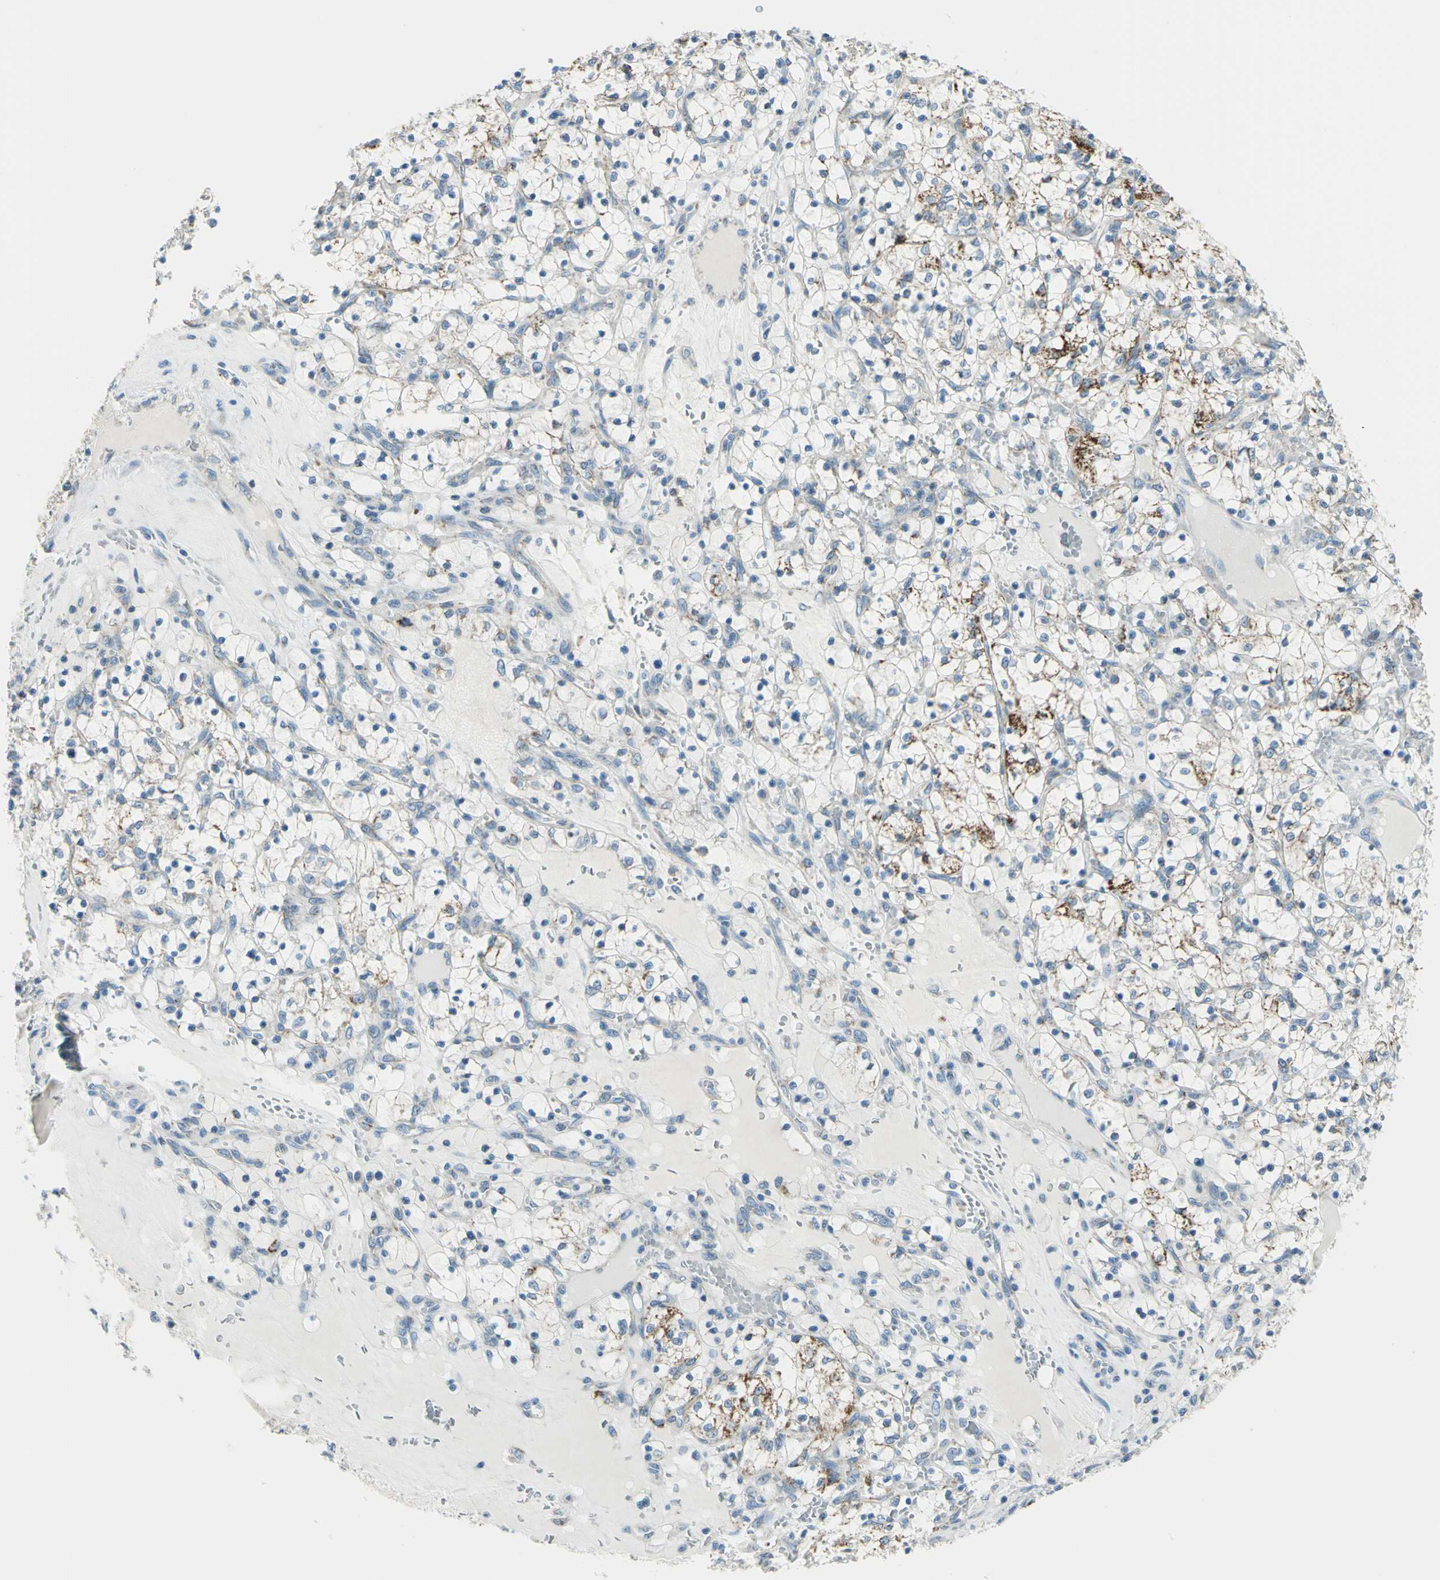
{"staining": {"intensity": "moderate", "quantity": "<25%", "location": "cytoplasmic/membranous"}, "tissue": "renal cancer", "cell_type": "Tumor cells", "image_type": "cancer", "snomed": [{"axis": "morphology", "description": "Adenocarcinoma, NOS"}, {"axis": "topography", "description": "Kidney"}], "caption": "A histopathology image showing moderate cytoplasmic/membranous staining in about <25% of tumor cells in renal adenocarcinoma, as visualized by brown immunohistochemical staining.", "gene": "ACADM", "patient": {"sex": "female", "age": 69}}